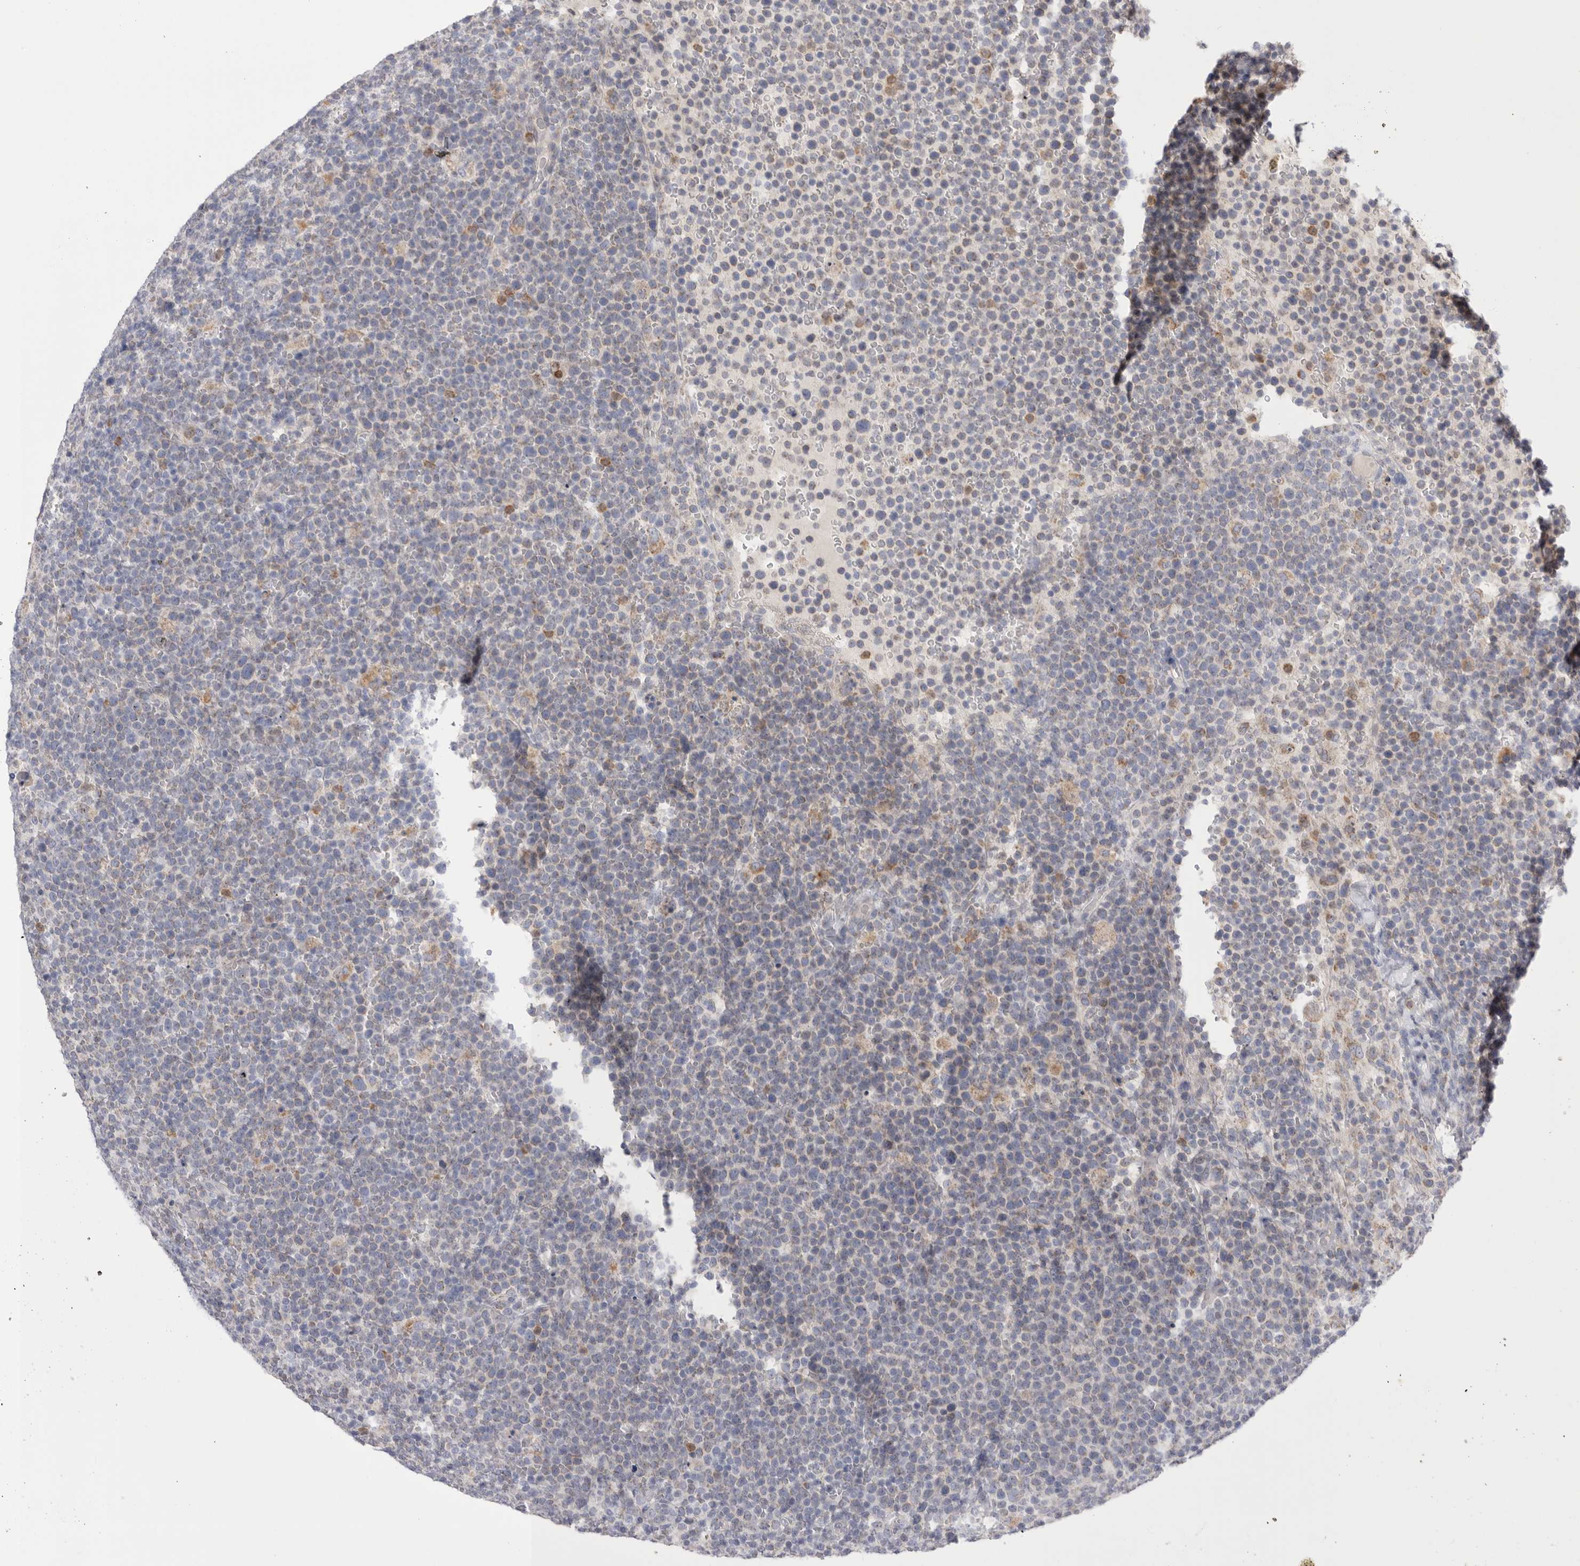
{"staining": {"intensity": "weak", "quantity": "<25%", "location": "cytoplasmic/membranous"}, "tissue": "lymphoma", "cell_type": "Tumor cells", "image_type": "cancer", "snomed": [{"axis": "morphology", "description": "Malignant lymphoma, non-Hodgkin's type, High grade"}, {"axis": "topography", "description": "Lymph node"}], "caption": "High-grade malignant lymphoma, non-Hodgkin's type was stained to show a protein in brown. There is no significant positivity in tumor cells.", "gene": "CCDC126", "patient": {"sex": "male", "age": 61}}